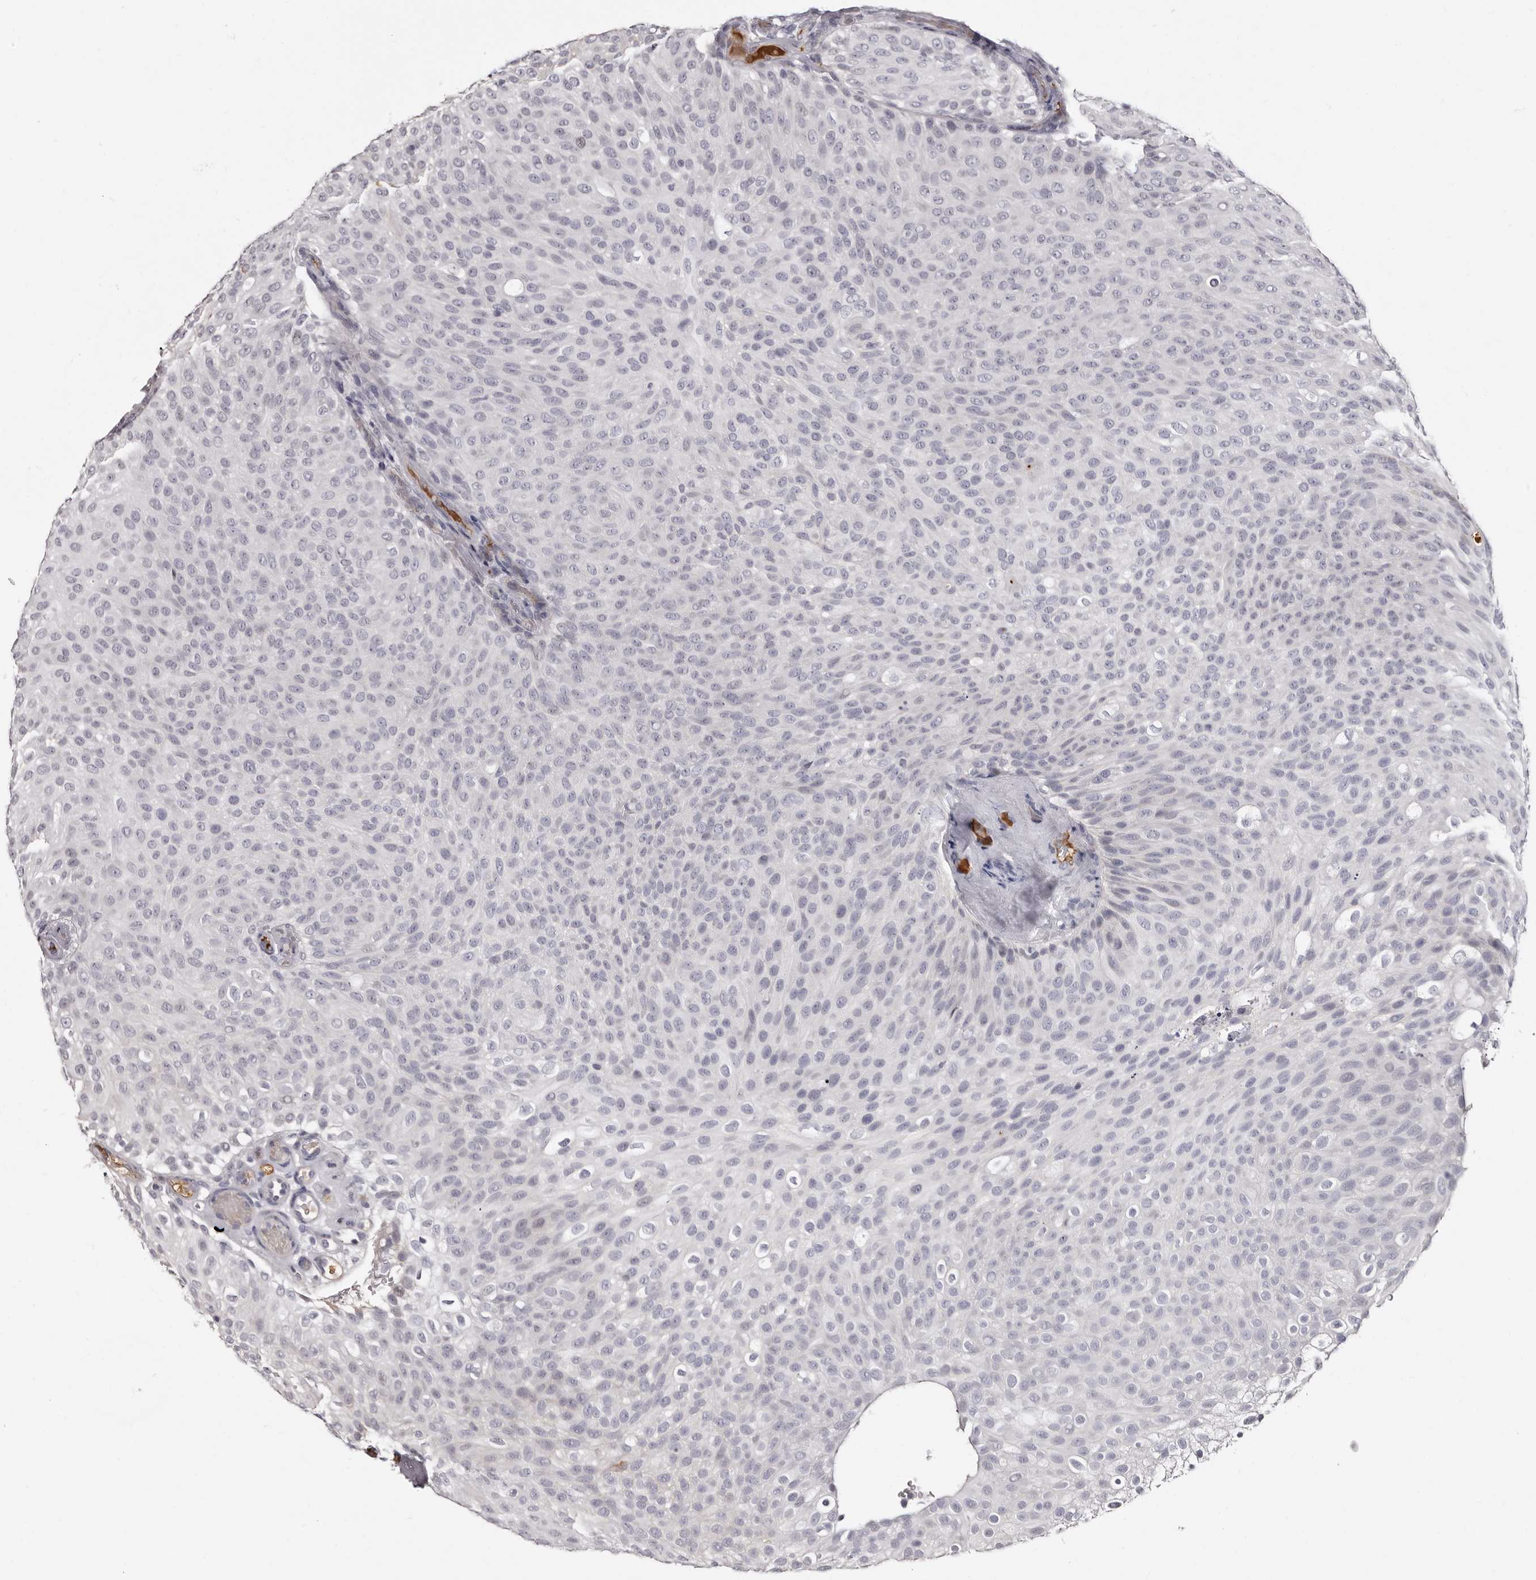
{"staining": {"intensity": "negative", "quantity": "none", "location": "none"}, "tissue": "urothelial cancer", "cell_type": "Tumor cells", "image_type": "cancer", "snomed": [{"axis": "morphology", "description": "Urothelial carcinoma, Low grade"}, {"axis": "topography", "description": "Urinary bladder"}], "caption": "Photomicrograph shows no protein expression in tumor cells of urothelial carcinoma (low-grade) tissue.", "gene": "TBC1D22B", "patient": {"sex": "male", "age": 78}}